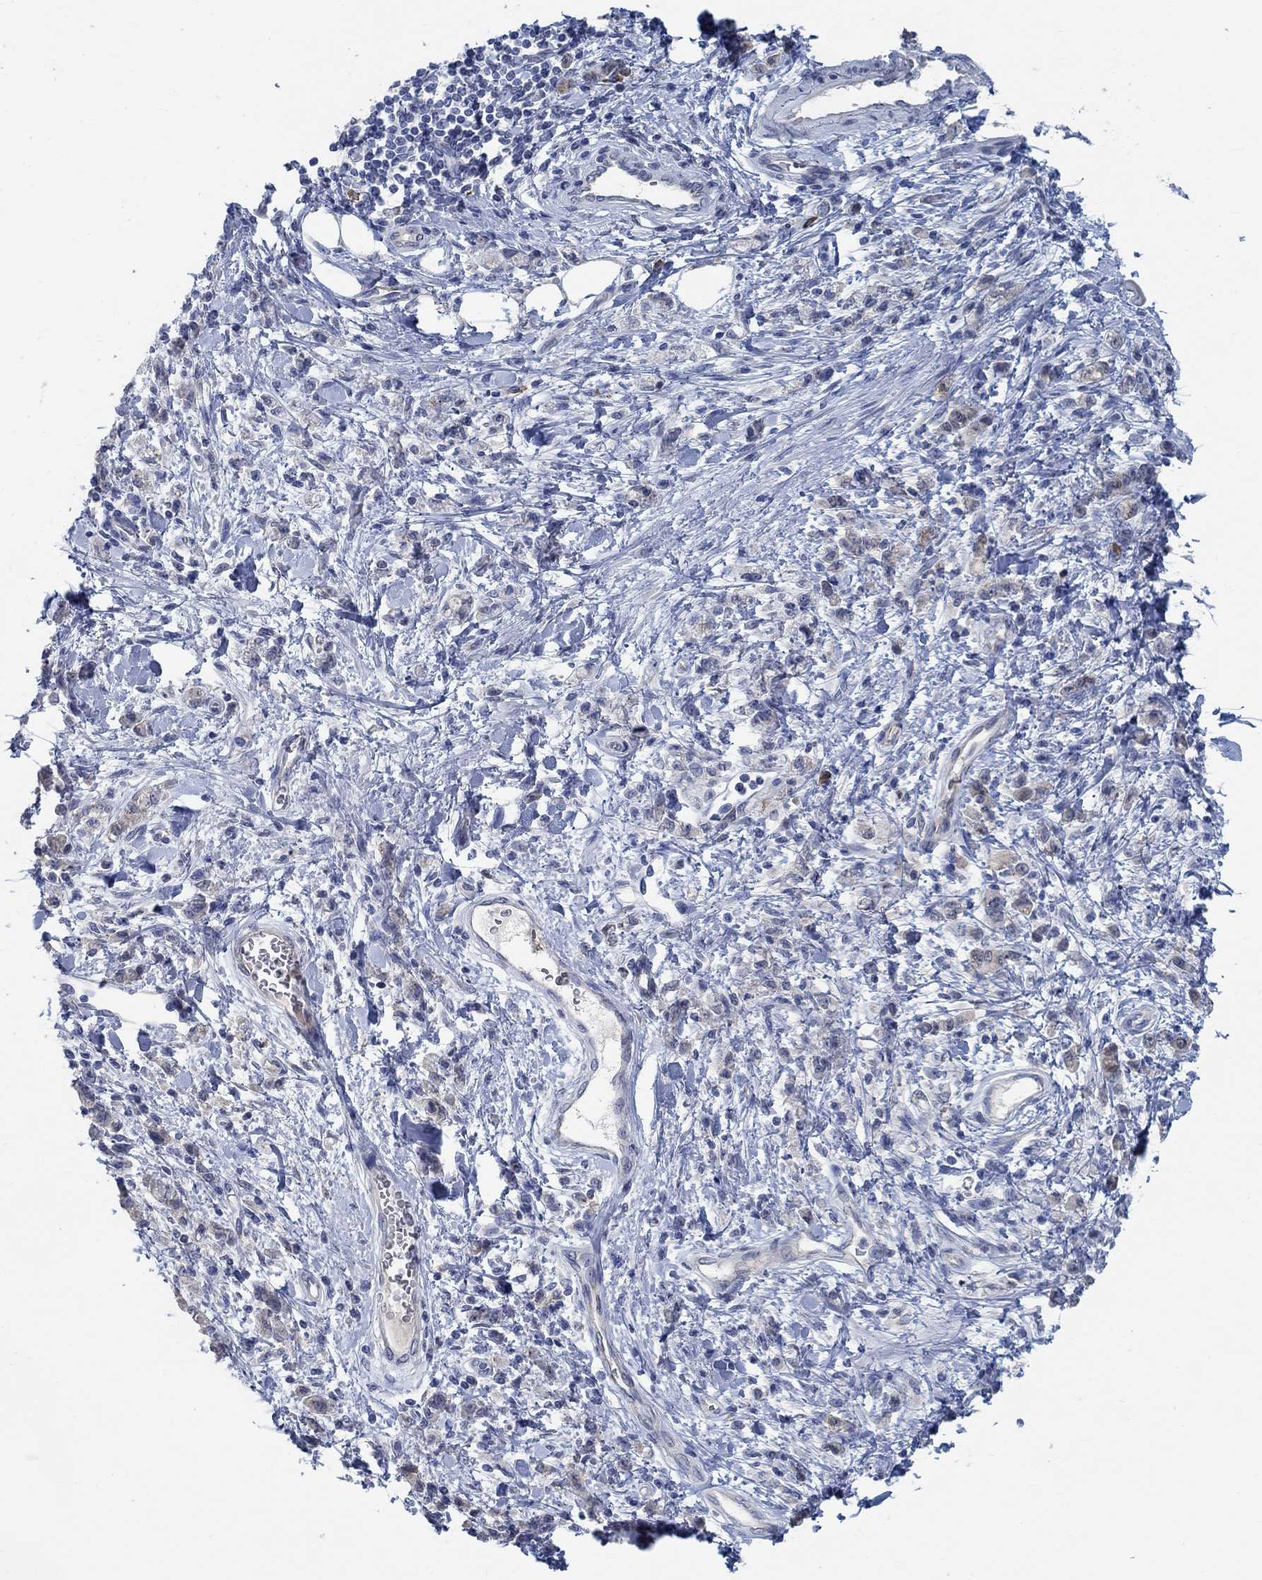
{"staining": {"intensity": "weak", "quantity": "25%-75%", "location": "cytoplasmic/membranous"}, "tissue": "stomach cancer", "cell_type": "Tumor cells", "image_type": "cancer", "snomed": [{"axis": "morphology", "description": "Adenocarcinoma, NOS"}, {"axis": "topography", "description": "Stomach"}], "caption": "Human stomach cancer stained for a protein (brown) demonstrates weak cytoplasmic/membranous positive expression in about 25%-75% of tumor cells.", "gene": "TEKT4", "patient": {"sex": "male", "age": 77}}